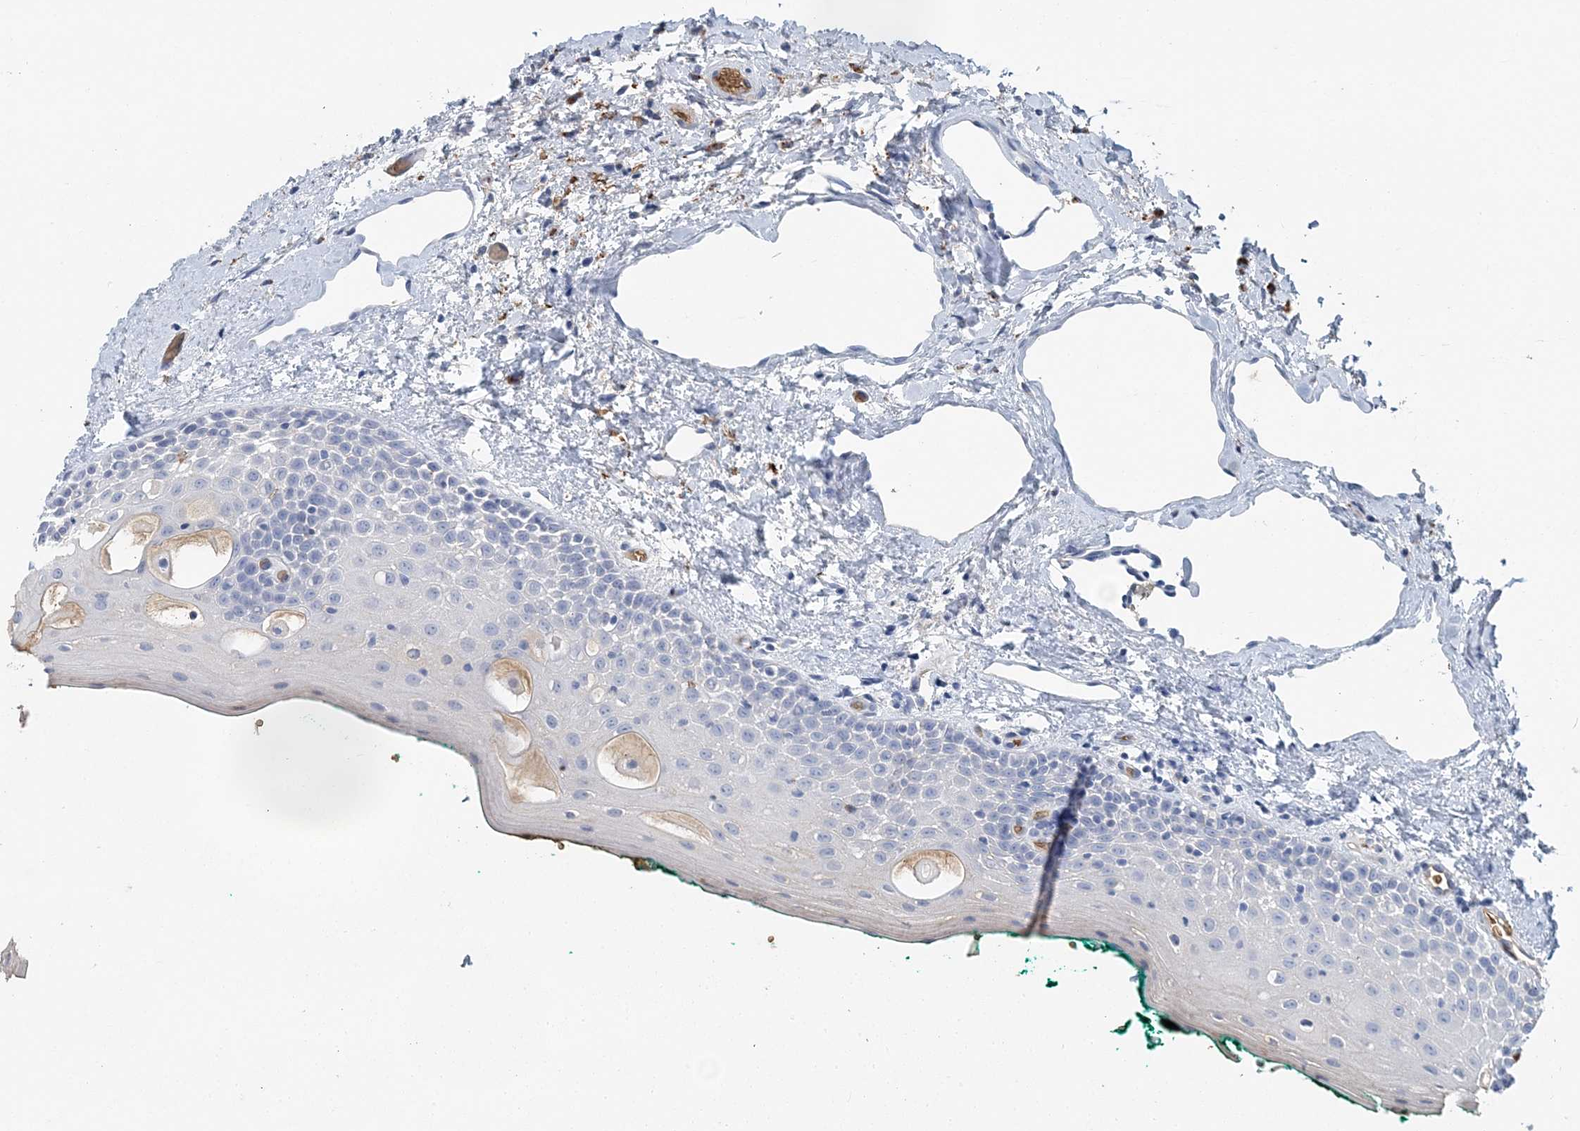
{"staining": {"intensity": "negative", "quantity": "none", "location": "none"}, "tissue": "oral mucosa", "cell_type": "Squamous epithelial cells", "image_type": "normal", "snomed": [{"axis": "morphology", "description": "Normal tissue, NOS"}, {"axis": "topography", "description": "Oral tissue"}], "caption": "Immunohistochemistry (IHC) of benign human oral mucosa shows no positivity in squamous epithelial cells.", "gene": "HBD", "patient": {"sex": "female", "age": 70}}